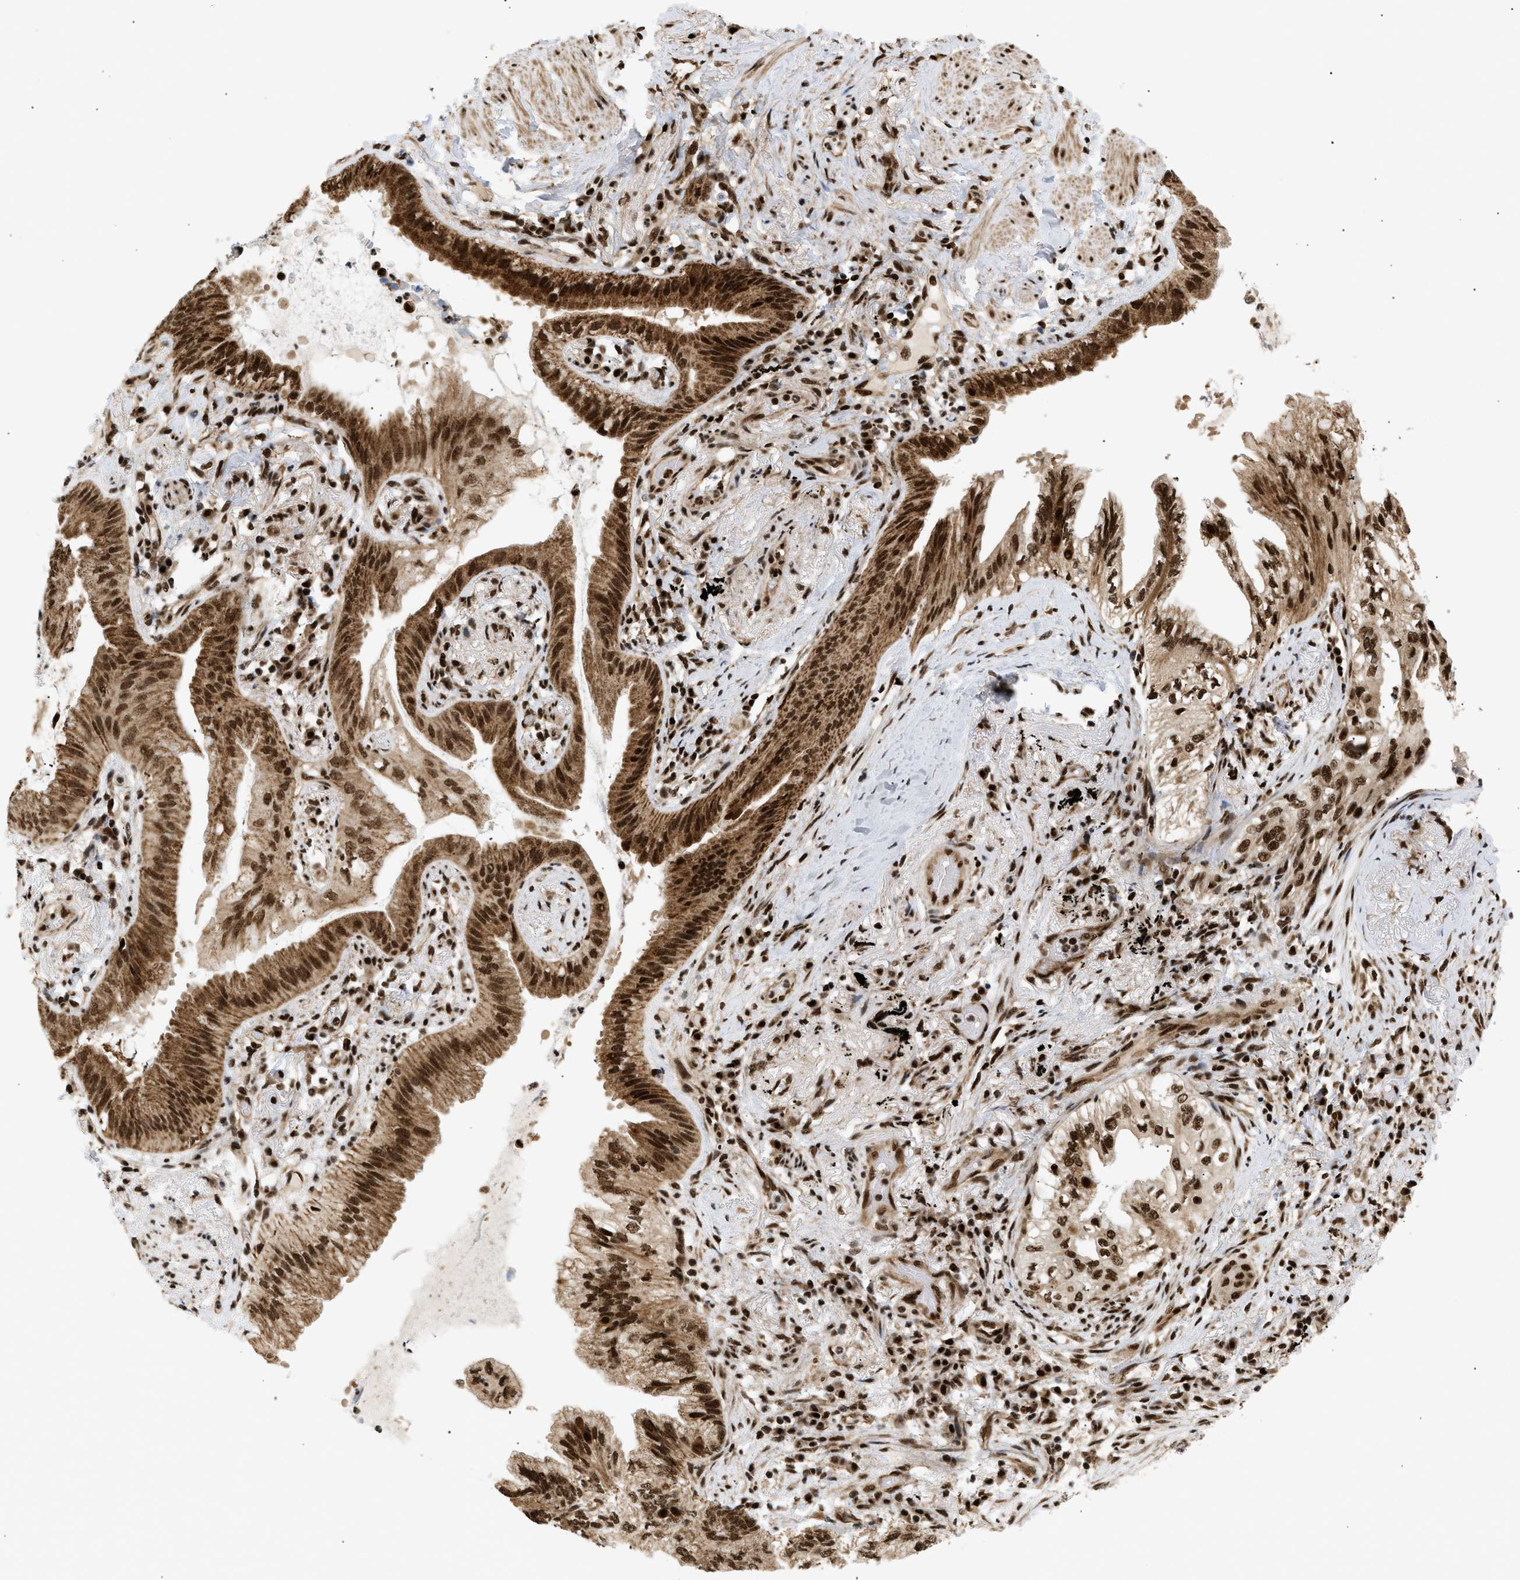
{"staining": {"intensity": "strong", "quantity": ">75%", "location": "cytoplasmic/membranous,nuclear"}, "tissue": "lung cancer", "cell_type": "Tumor cells", "image_type": "cancer", "snomed": [{"axis": "morphology", "description": "Normal tissue, NOS"}, {"axis": "morphology", "description": "Adenocarcinoma, NOS"}, {"axis": "topography", "description": "Bronchus"}, {"axis": "topography", "description": "Lung"}], "caption": "Adenocarcinoma (lung) stained with a protein marker displays strong staining in tumor cells.", "gene": "RBM5", "patient": {"sex": "female", "age": 70}}